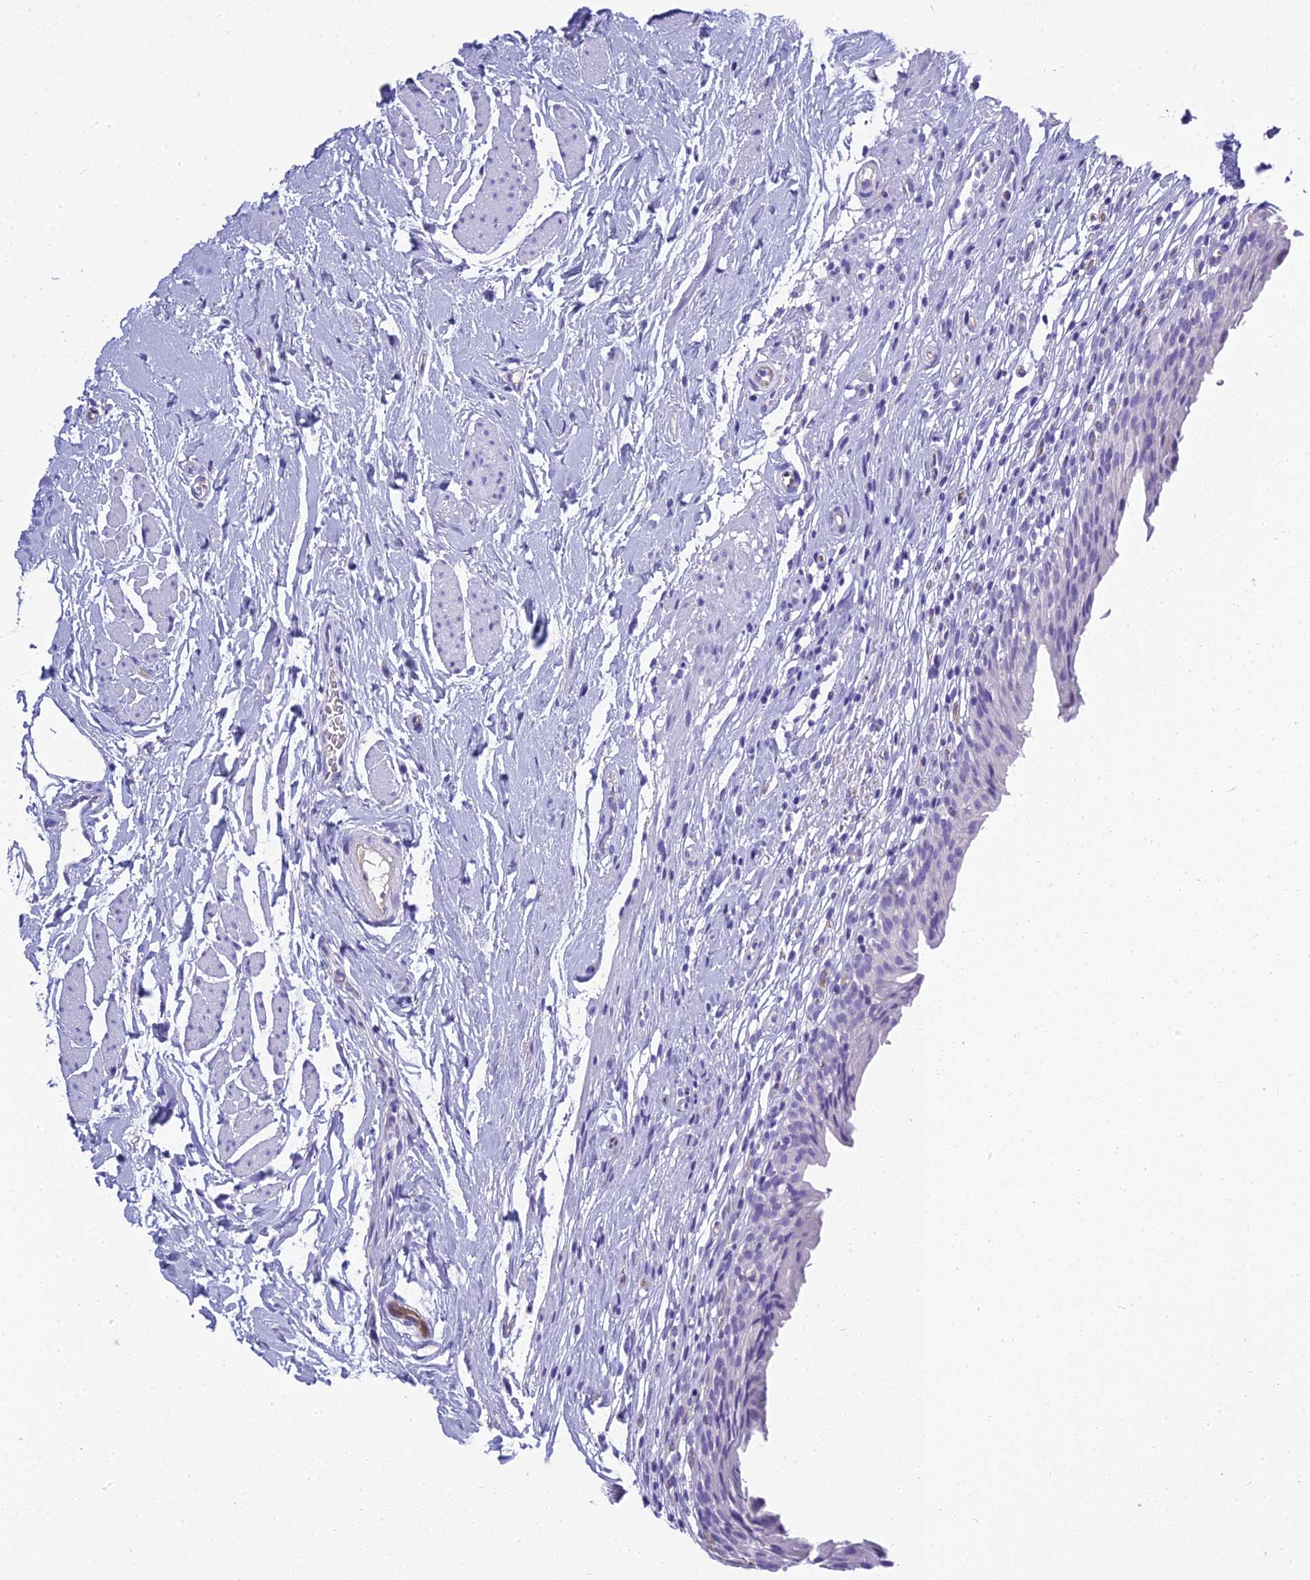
{"staining": {"intensity": "negative", "quantity": "none", "location": "none"}, "tissue": "urinary bladder", "cell_type": "Urothelial cells", "image_type": "normal", "snomed": [{"axis": "morphology", "description": "Normal tissue, NOS"}, {"axis": "morphology", "description": "Inflammation, NOS"}, {"axis": "topography", "description": "Urinary bladder"}], "caption": "This is an immunohistochemistry (IHC) histopathology image of benign human urinary bladder. There is no expression in urothelial cells.", "gene": "NINJ1", "patient": {"sex": "male", "age": 63}}